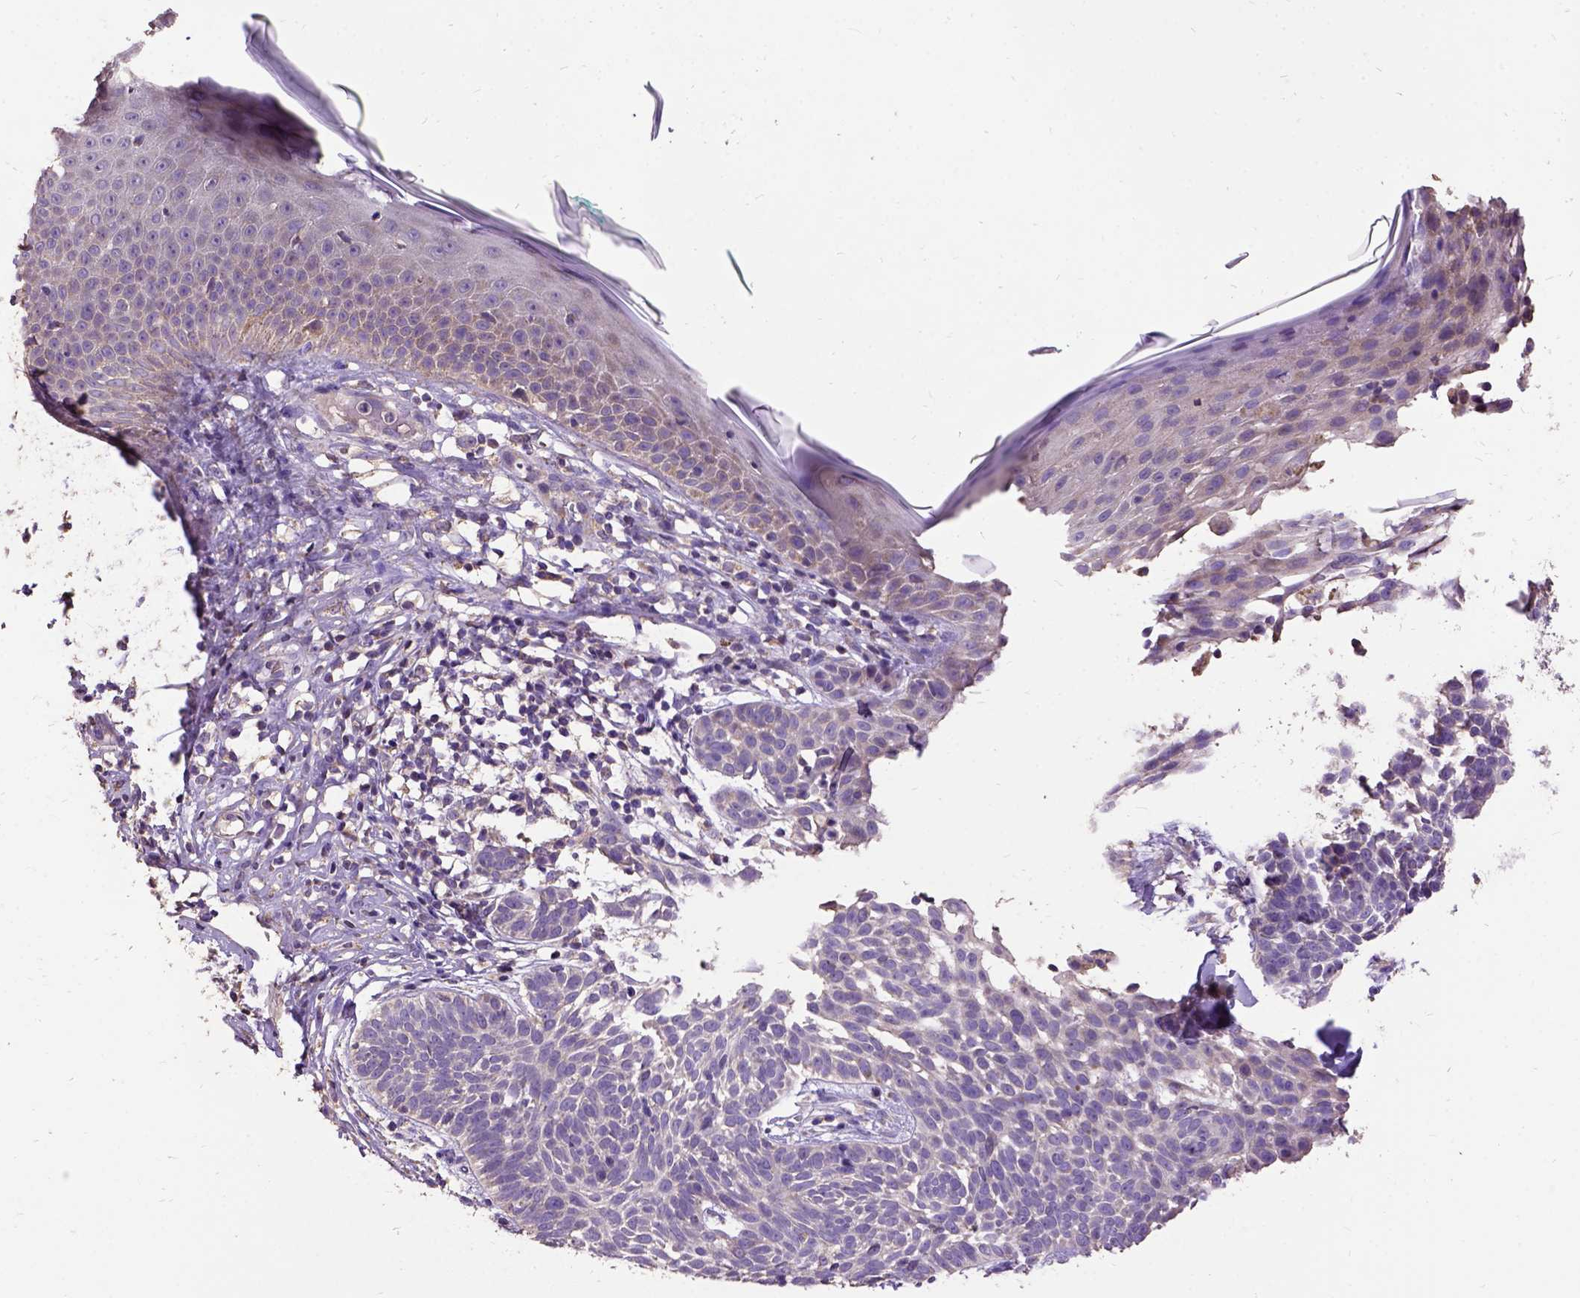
{"staining": {"intensity": "negative", "quantity": "none", "location": "none"}, "tissue": "skin cancer", "cell_type": "Tumor cells", "image_type": "cancer", "snomed": [{"axis": "morphology", "description": "Basal cell carcinoma"}, {"axis": "topography", "description": "Skin"}], "caption": "Immunohistochemistry (IHC) of human skin basal cell carcinoma reveals no positivity in tumor cells.", "gene": "DQX1", "patient": {"sex": "male", "age": 85}}